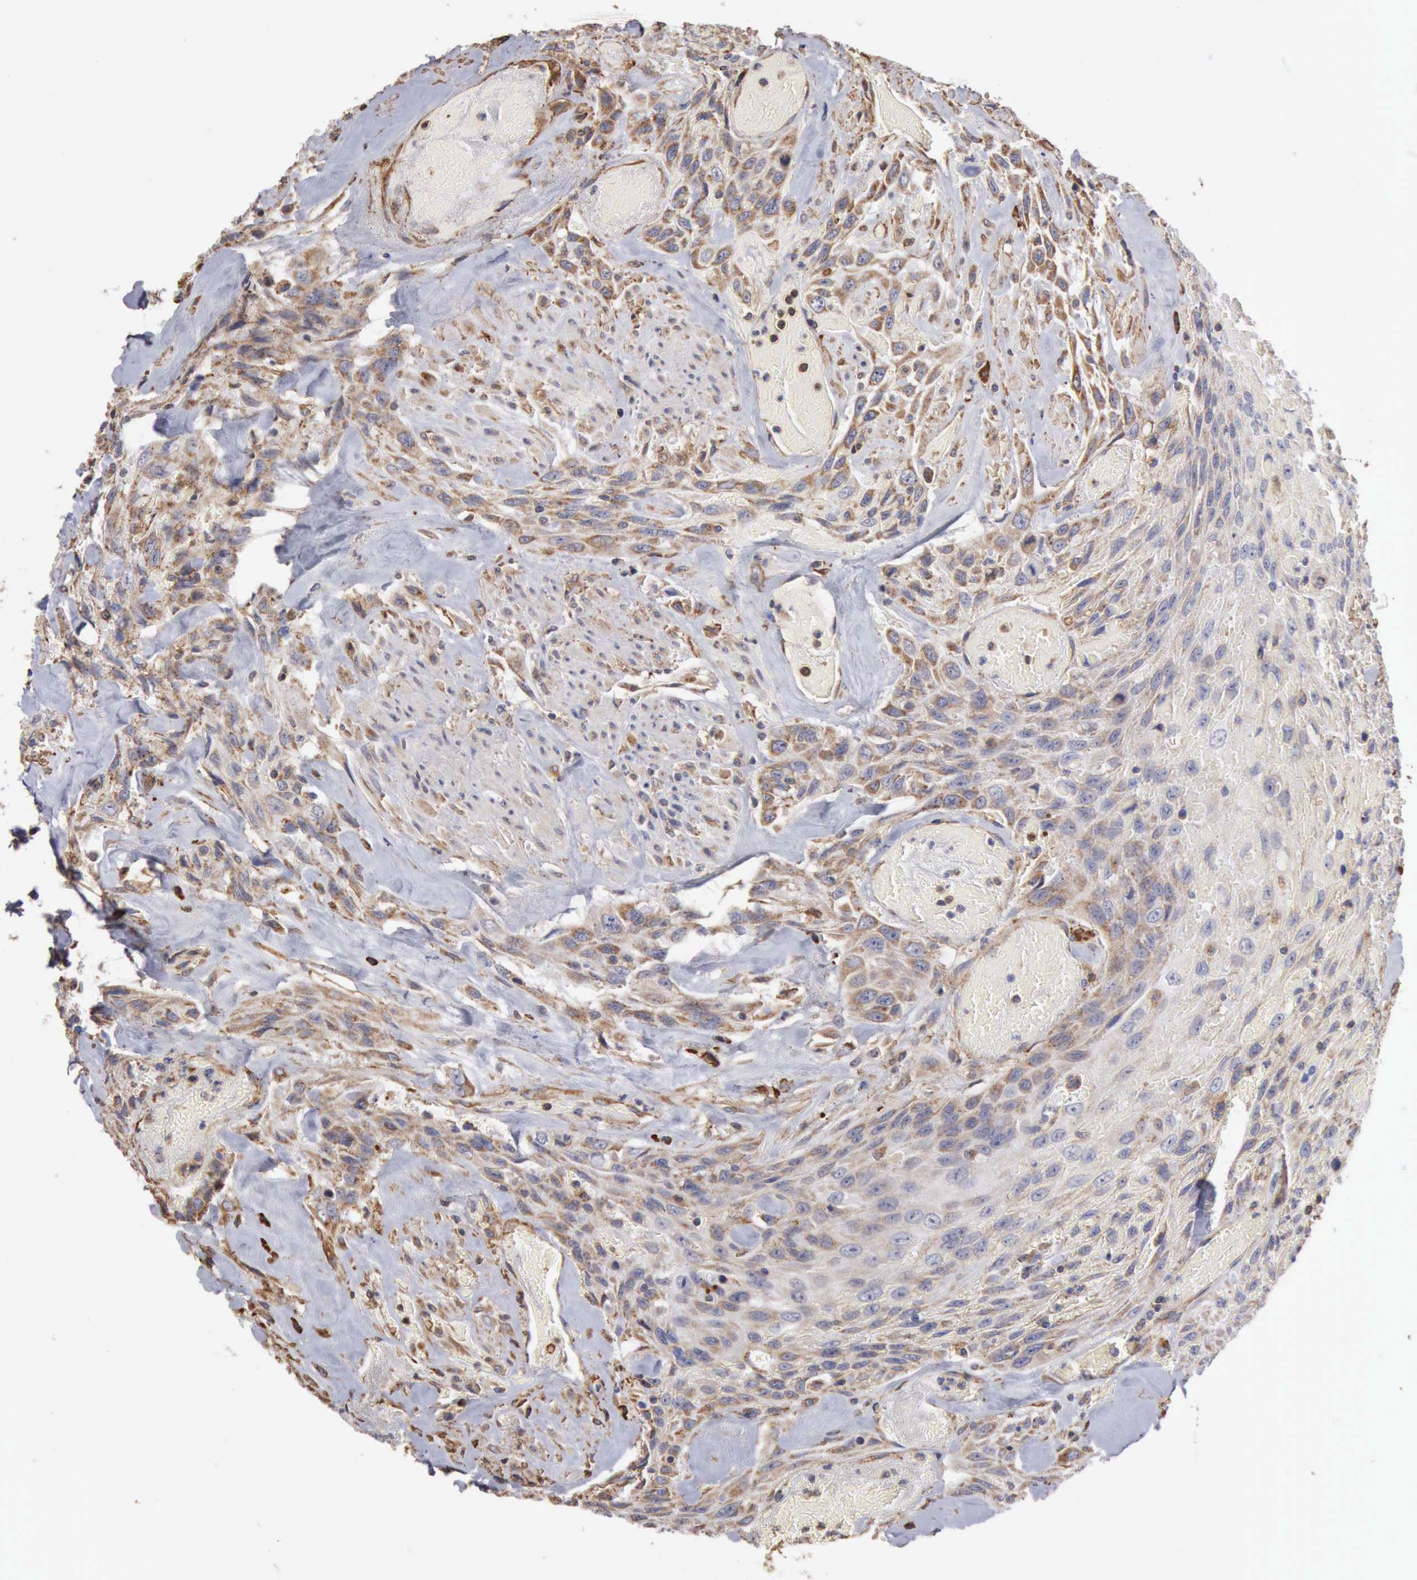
{"staining": {"intensity": "weak", "quantity": "<25%", "location": "cytoplasmic/membranous"}, "tissue": "urothelial cancer", "cell_type": "Tumor cells", "image_type": "cancer", "snomed": [{"axis": "morphology", "description": "Urothelial carcinoma, High grade"}, {"axis": "topography", "description": "Urinary bladder"}], "caption": "DAB immunohistochemical staining of urothelial cancer displays no significant expression in tumor cells.", "gene": "GPR101", "patient": {"sex": "female", "age": 84}}